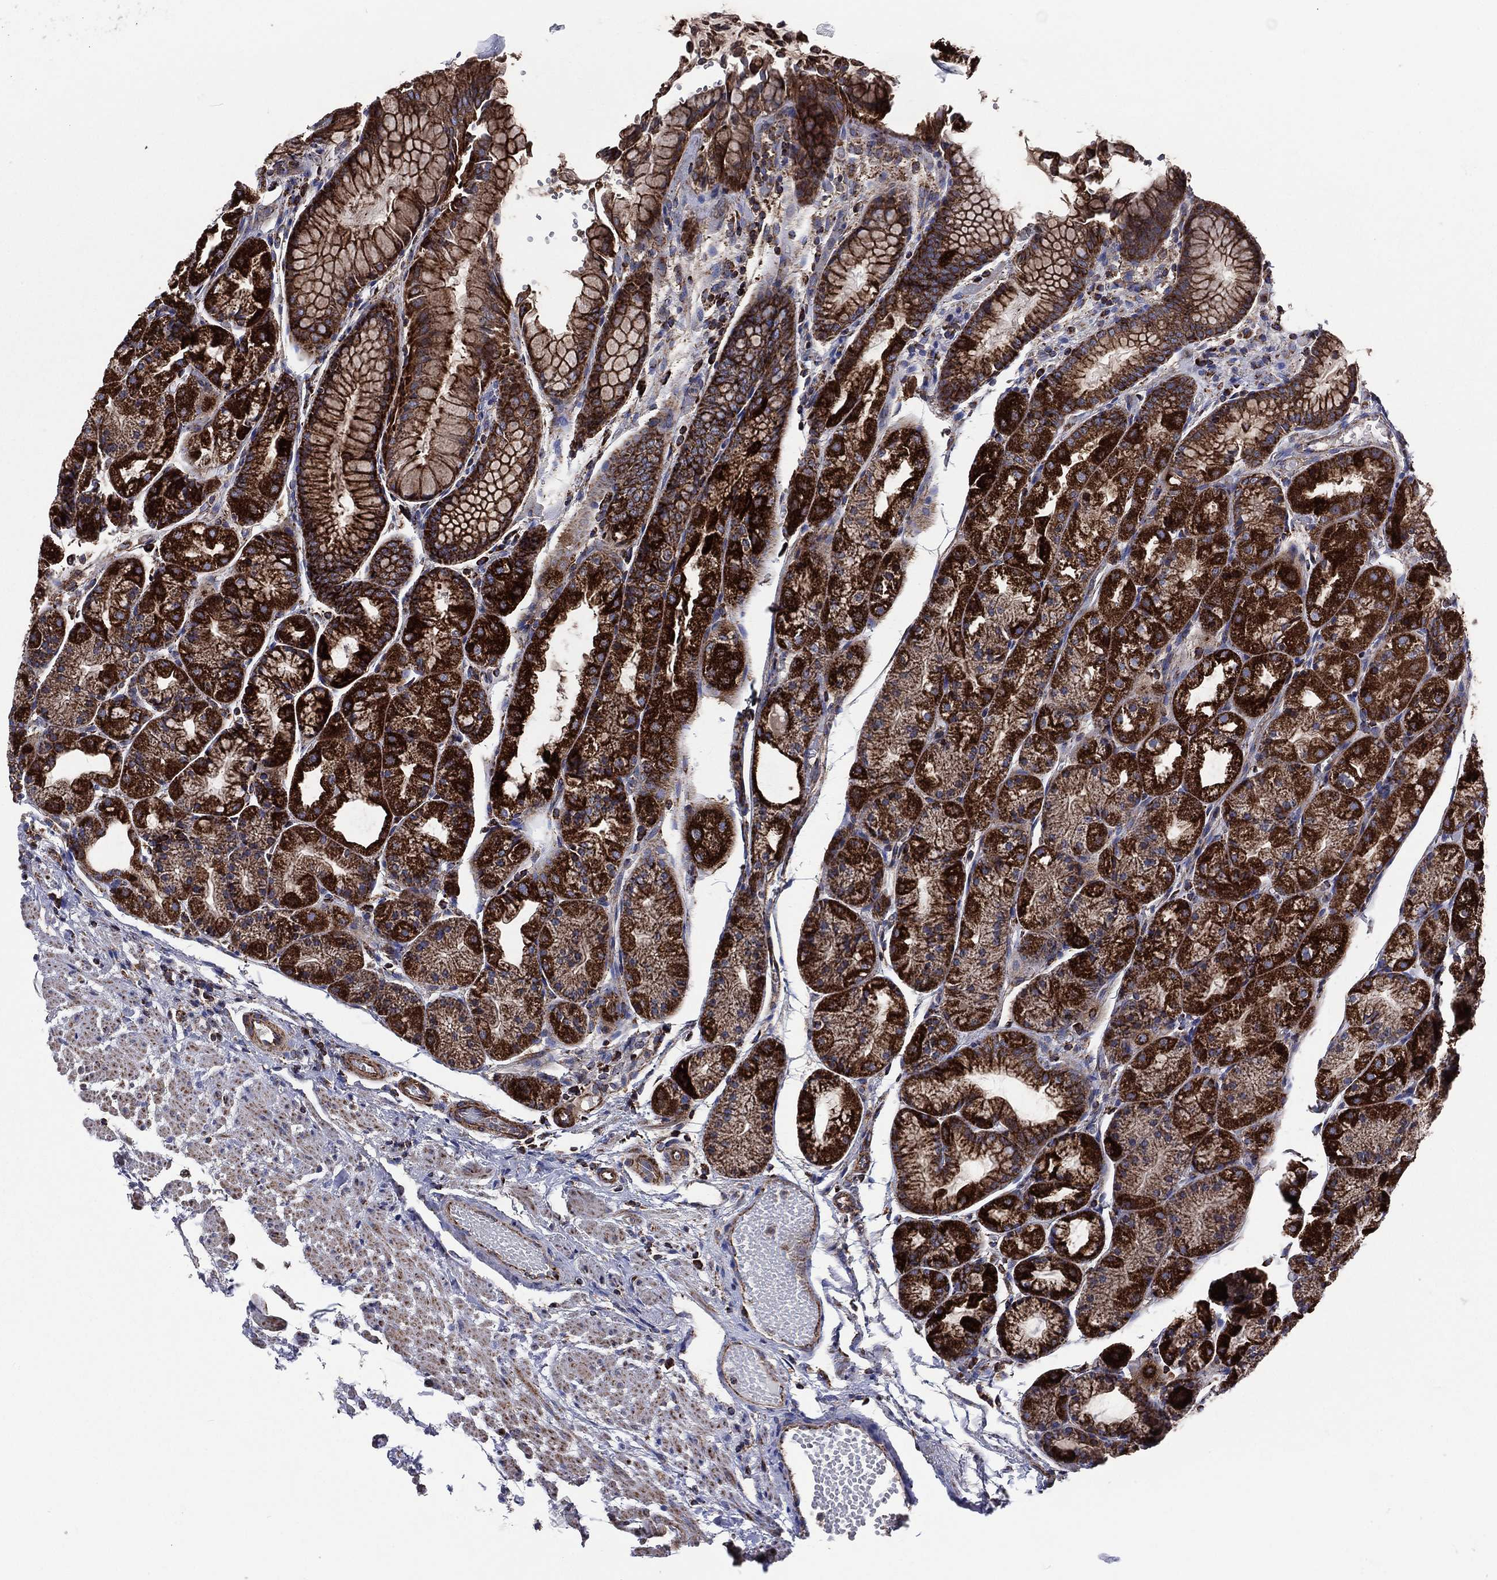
{"staining": {"intensity": "strong", "quantity": "25%-75%", "location": "cytoplasmic/membranous"}, "tissue": "stomach", "cell_type": "Glandular cells", "image_type": "normal", "snomed": [{"axis": "morphology", "description": "Normal tissue, NOS"}, {"axis": "topography", "description": "Stomach, upper"}], "caption": "This is a photomicrograph of immunohistochemistry staining of normal stomach, which shows strong positivity in the cytoplasmic/membranous of glandular cells.", "gene": "ANKRD37", "patient": {"sex": "male", "age": 72}}